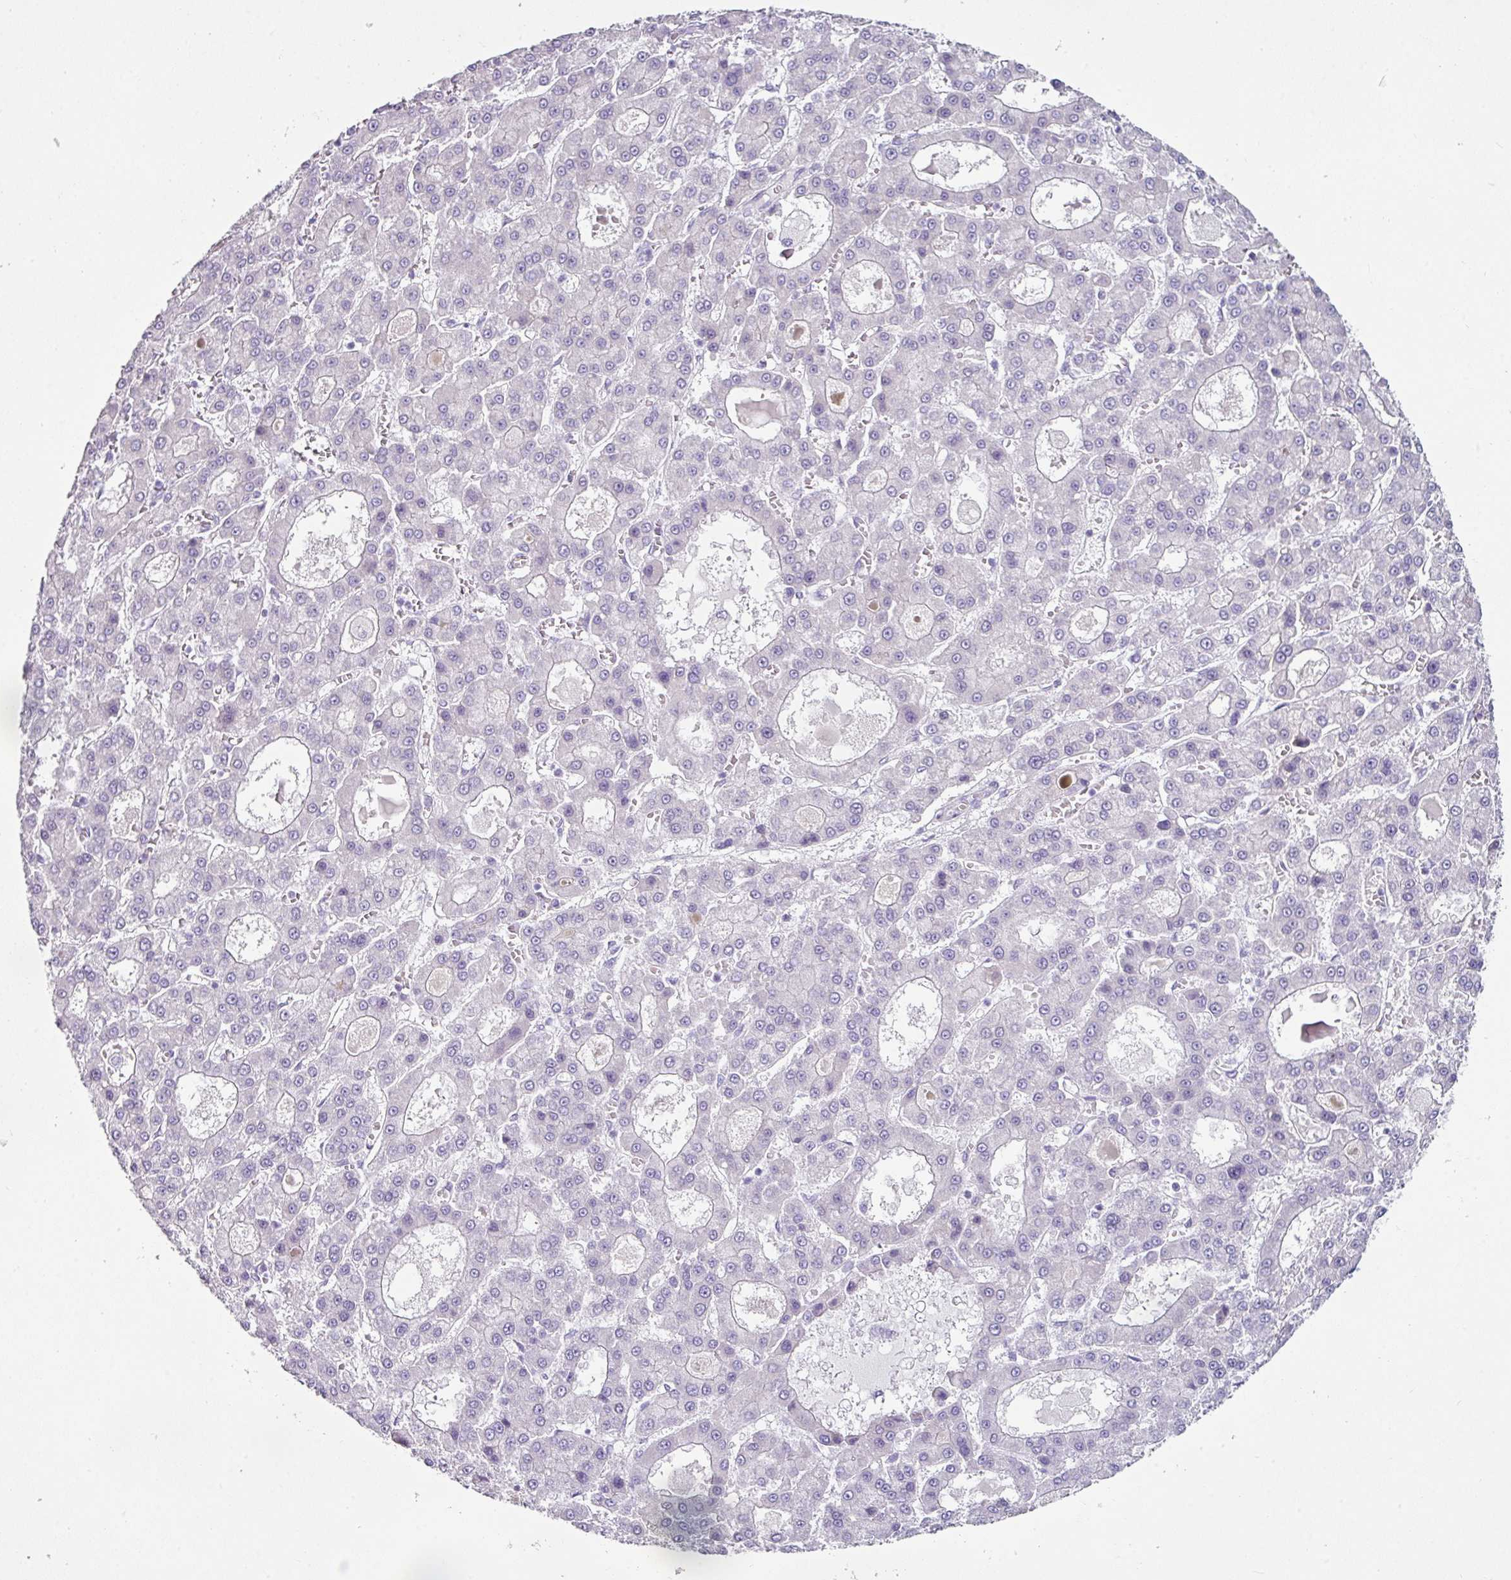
{"staining": {"intensity": "negative", "quantity": "none", "location": "none"}, "tissue": "liver cancer", "cell_type": "Tumor cells", "image_type": "cancer", "snomed": [{"axis": "morphology", "description": "Carcinoma, Hepatocellular, NOS"}, {"axis": "topography", "description": "Liver"}], "caption": "The immunohistochemistry (IHC) photomicrograph has no significant staining in tumor cells of liver cancer (hepatocellular carcinoma) tissue. The staining is performed using DAB brown chromogen with nuclei counter-stained in using hematoxylin.", "gene": "TRA2A", "patient": {"sex": "male", "age": 70}}